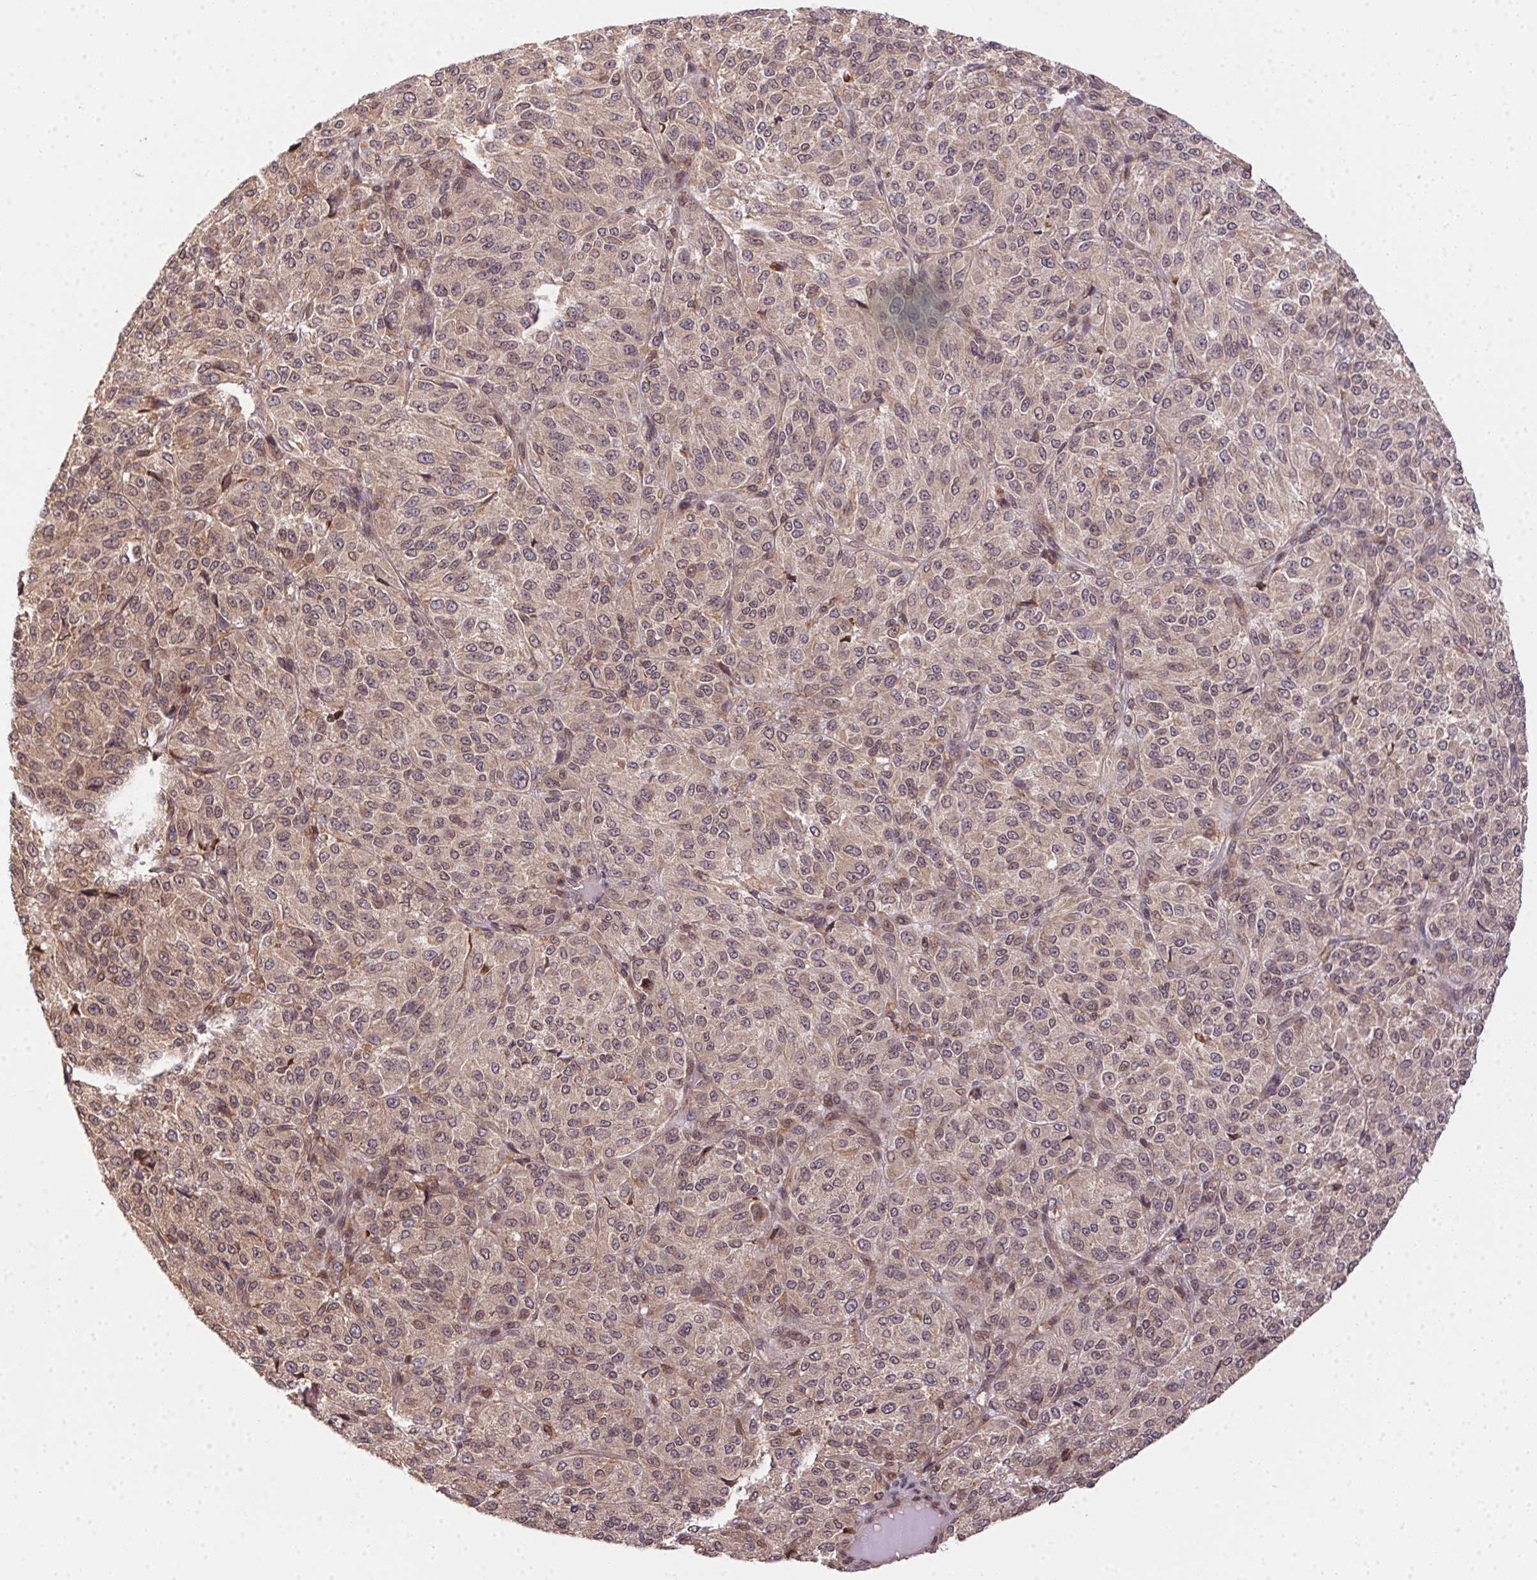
{"staining": {"intensity": "weak", "quantity": ">75%", "location": "cytoplasmic/membranous,nuclear"}, "tissue": "melanoma", "cell_type": "Tumor cells", "image_type": "cancer", "snomed": [{"axis": "morphology", "description": "Malignant melanoma, Metastatic site"}, {"axis": "topography", "description": "Brain"}], "caption": "The histopathology image displays staining of melanoma, revealing weak cytoplasmic/membranous and nuclear protein expression (brown color) within tumor cells.", "gene": "MEX3D", "patient": {"sex": "female", "age": 56}}